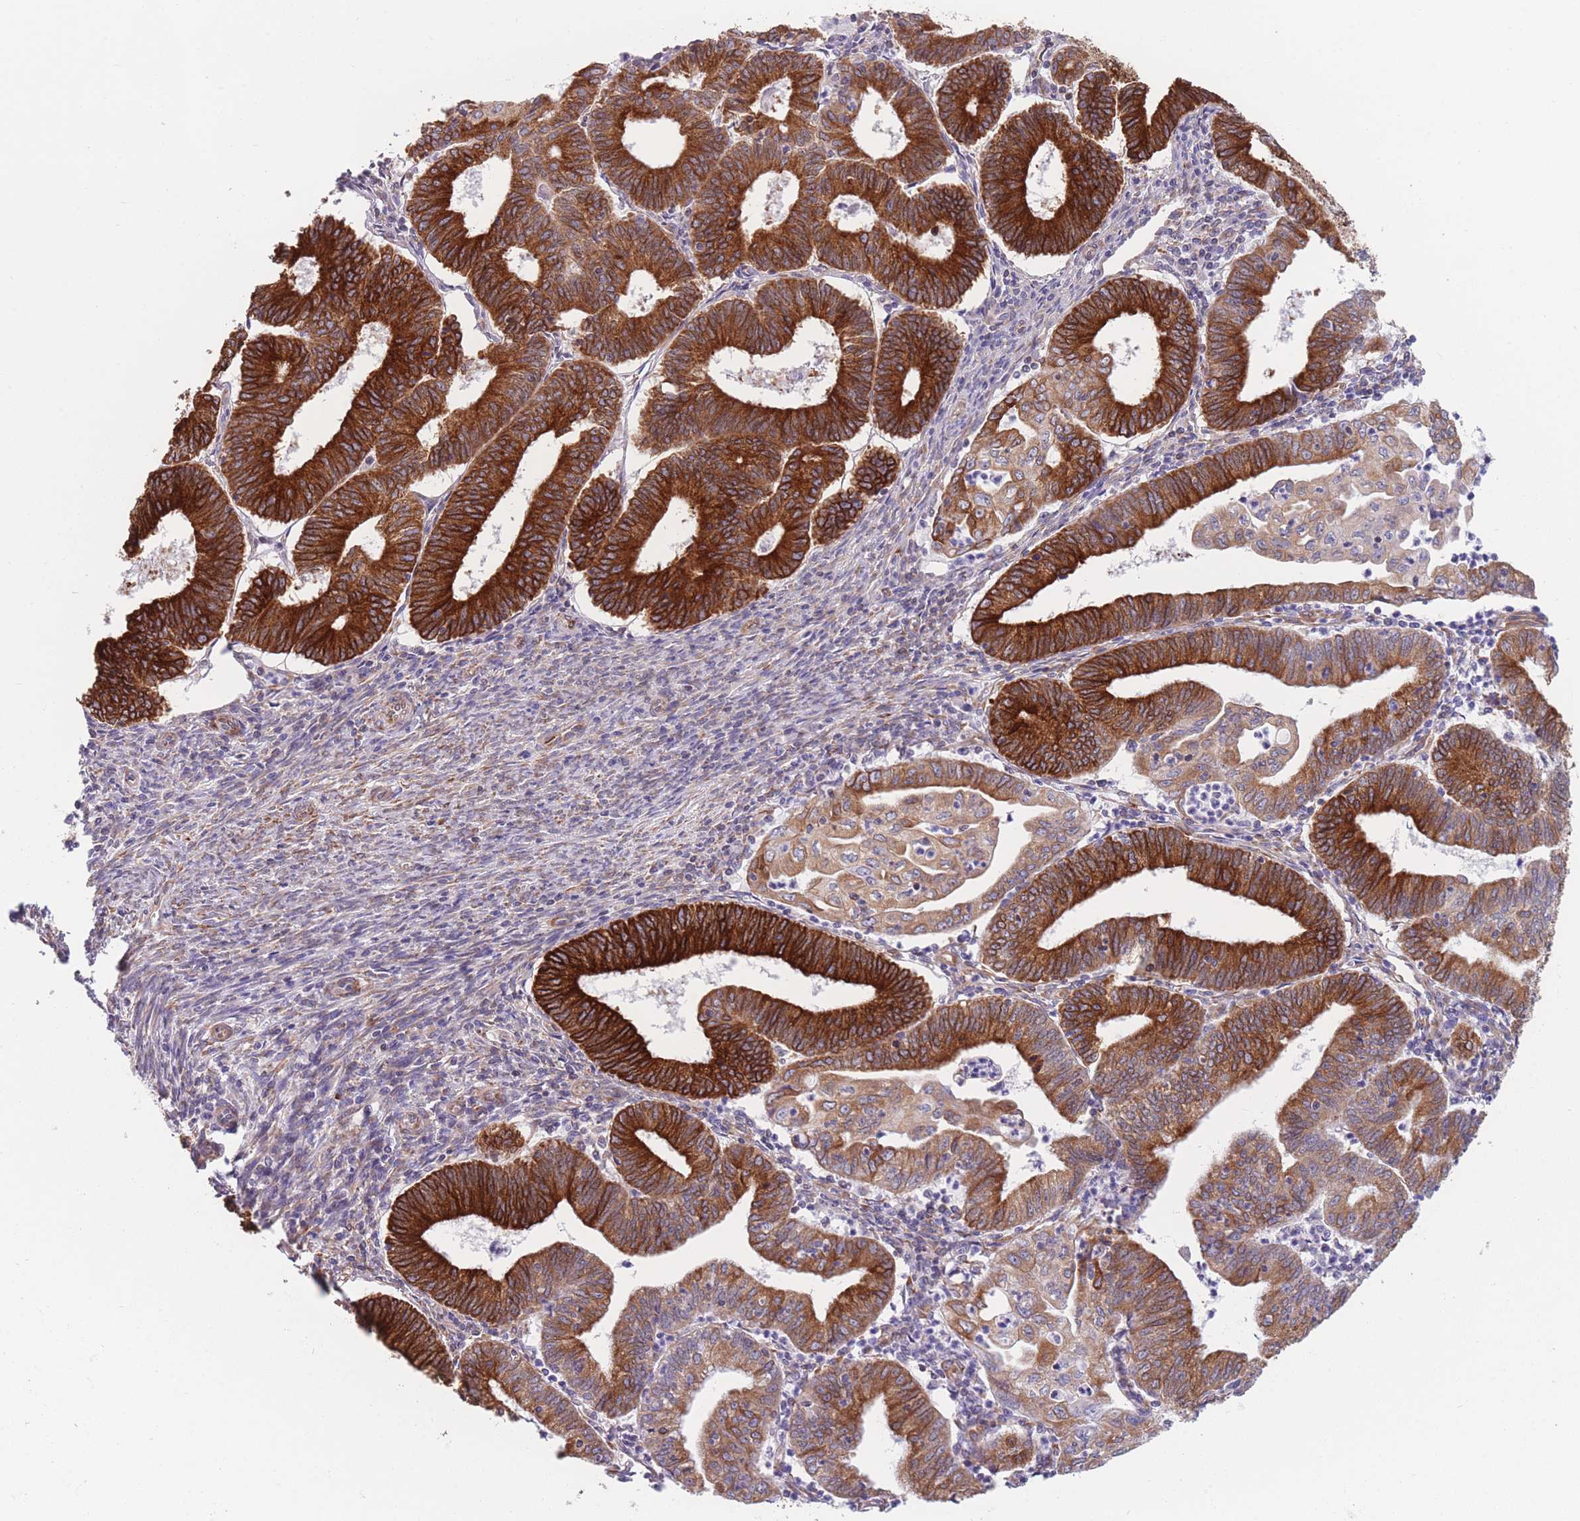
{"staining": {"intensity": "strong", "quantity": ">75%", "location": "cytoplasmic/membranous"}, "tissue": "endometrial cancer", "cell_type": "Tumor cells", "image_type": "cancer", "snomed": [{"axis": "morphology", "description": "Adenocarcinoma, NOS"}, {"axis": "topography", "description": "Endometrium"}], "caption": "Protein analysis of endometrial cancer tissue exhibits strong cytoplasmic/membranous expression in approximately >75% of tumor cells. The protein is shown in brown color, while the nuclei are stained blue.", "gene": "AK9", "patient": {"sex": "female", "age": 60}}